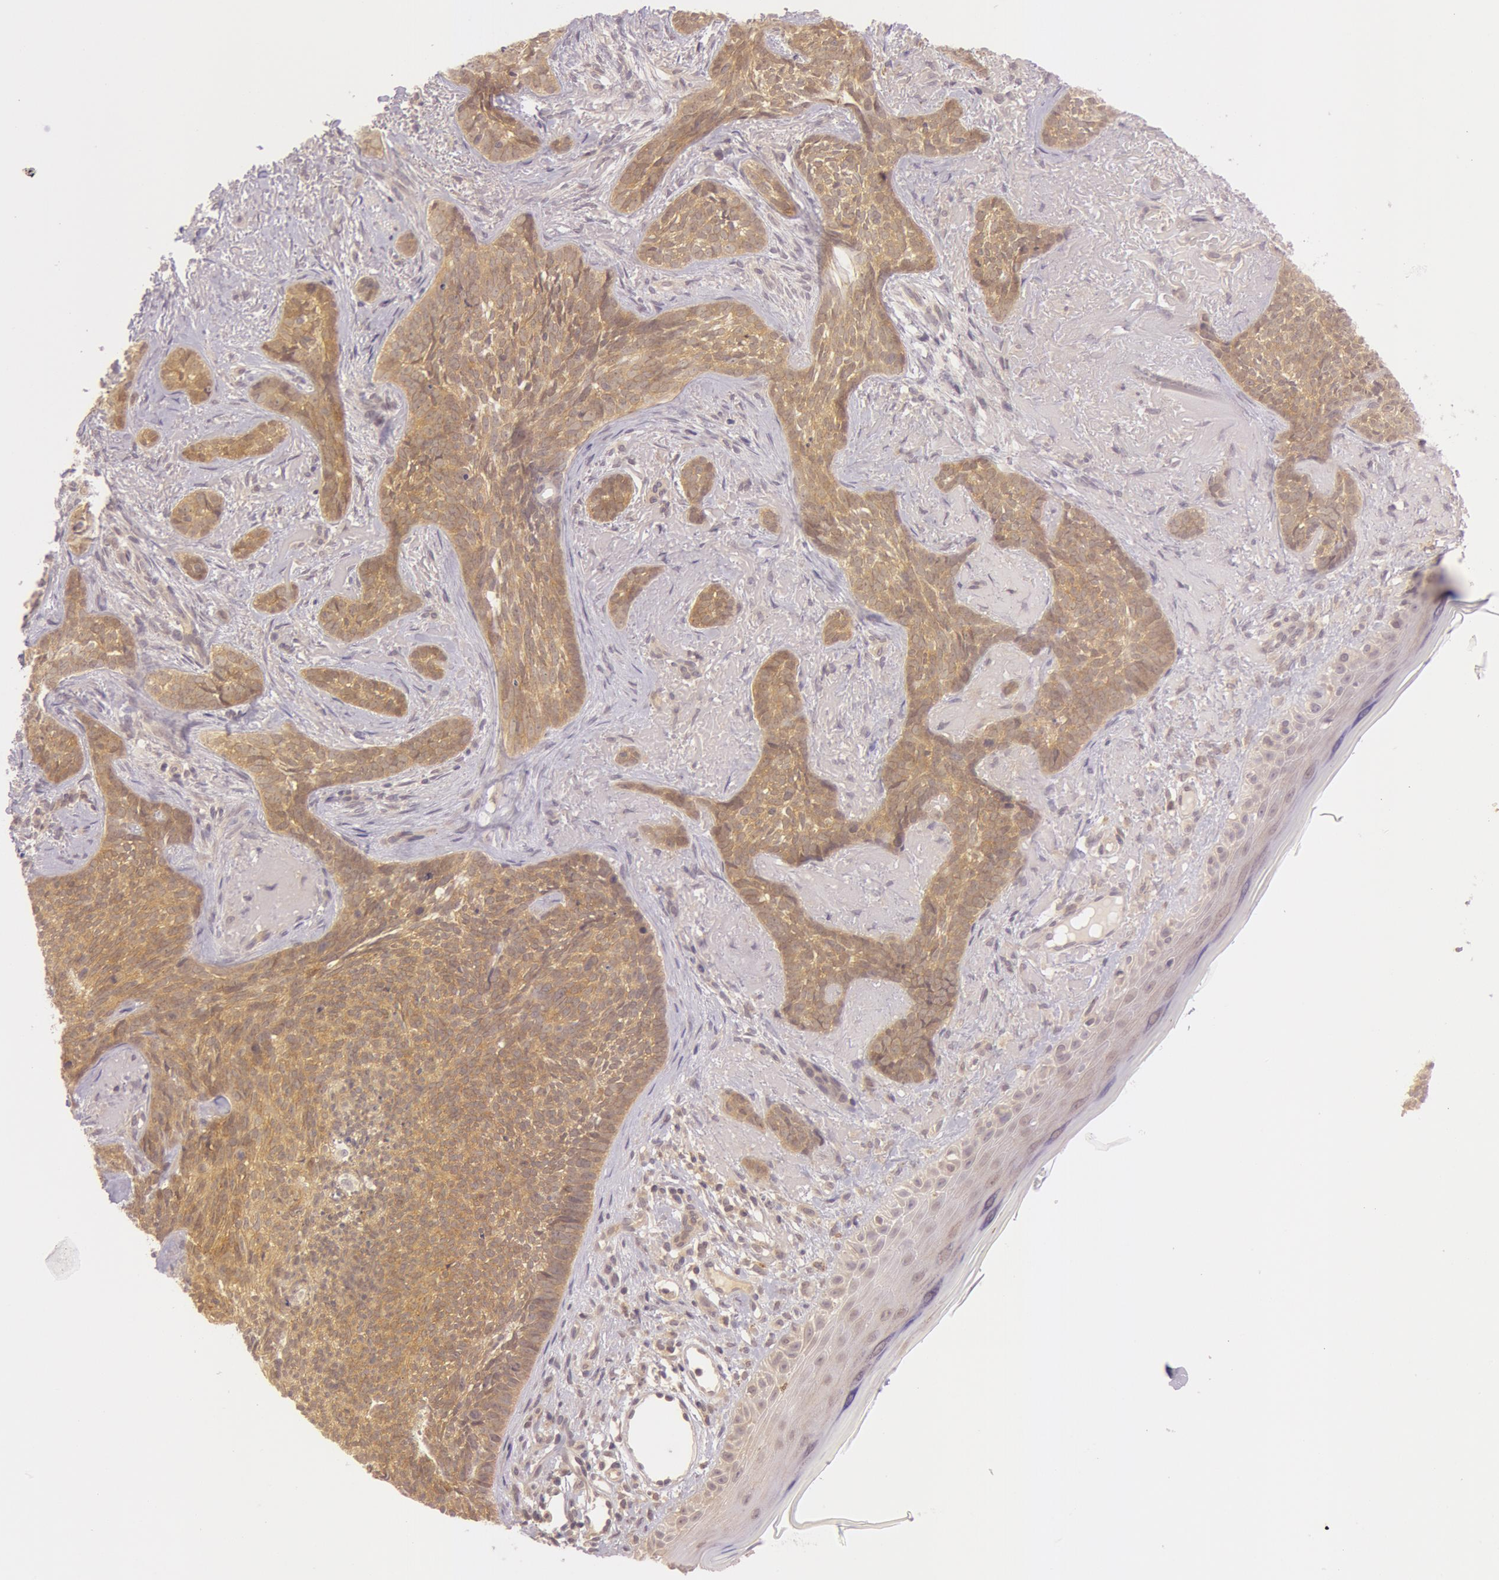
{"staining": {"intensity": "moderate", "quantity": ">75%", "location": "cytoplasmic/membranous"}, "tissue": "skin cancer", "cell_type": "Tumor cells", "image_type": "cancer", "snomed": [{"axis": "morphology", "description": "Basal cell carcinoma"}, {"axis": "topography", "description": "Skin"}], "caption": "Protein staining demonstrates moderate cytoplasmic/membranous positivity in approximately >75% of tumor cells in basal cell carcinoma (skin).", "gene": "ATG2B", "patient": {"sex": "female", "age": 81}}